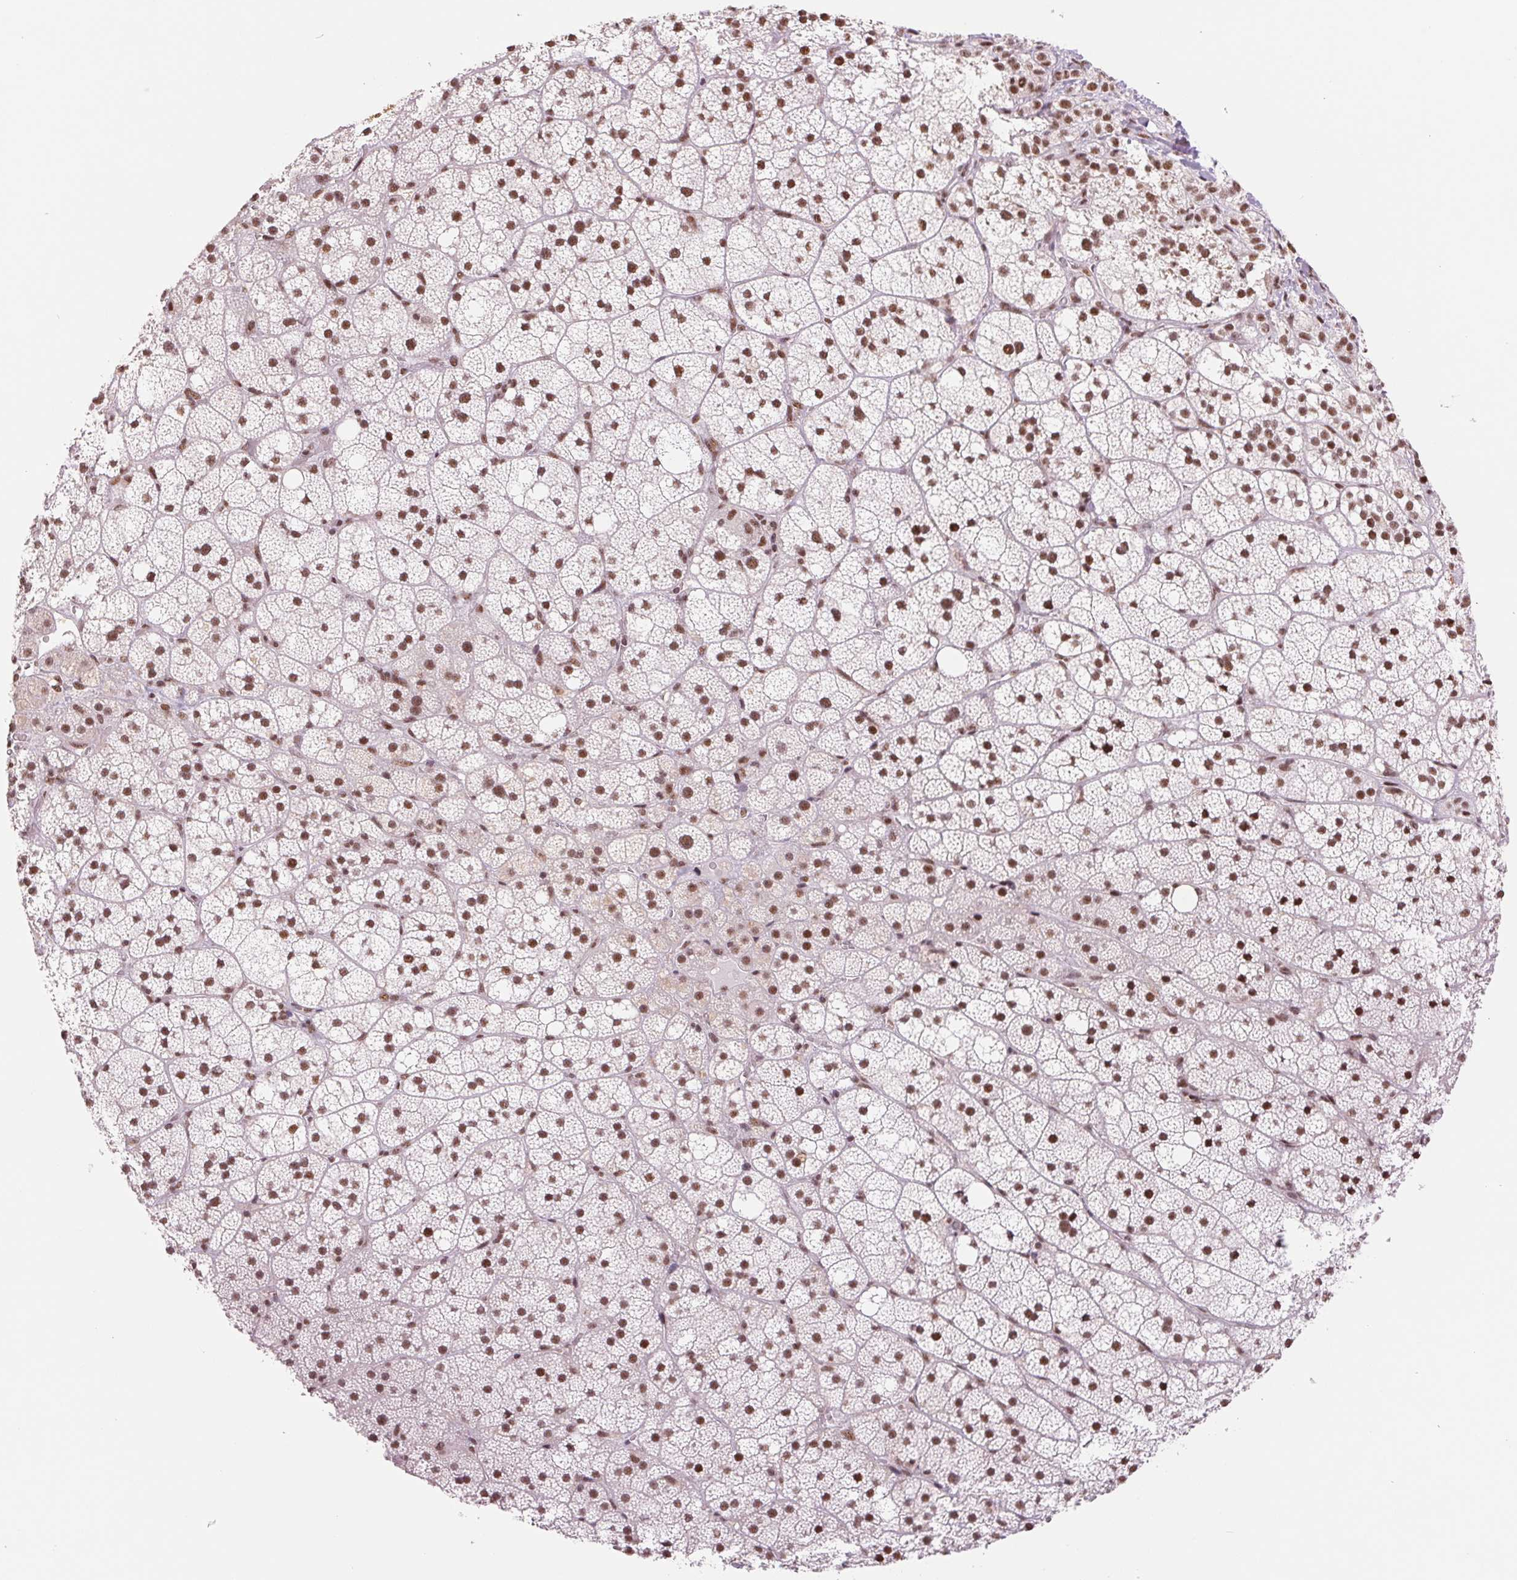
{"staining": {"intensity": "moderate", "quantity": ">75%", "location": "nuclear"}, "tissue": "adrenal gland", "cell_type": "Glandular cells", "image_type": "normal", "snomed": [{"axis": "morphology", "description": "Normal tissue, NOS"}, {"axis": "topography", "description": "Adrenal gland"}], "caption": "Protein analysis of unremarkable adrenal gland exhibits moderate nuclear staining in approximately >75% of glandular cells.", "gene": "SREK1", "patient": {"sex": "male", "age": 53}}